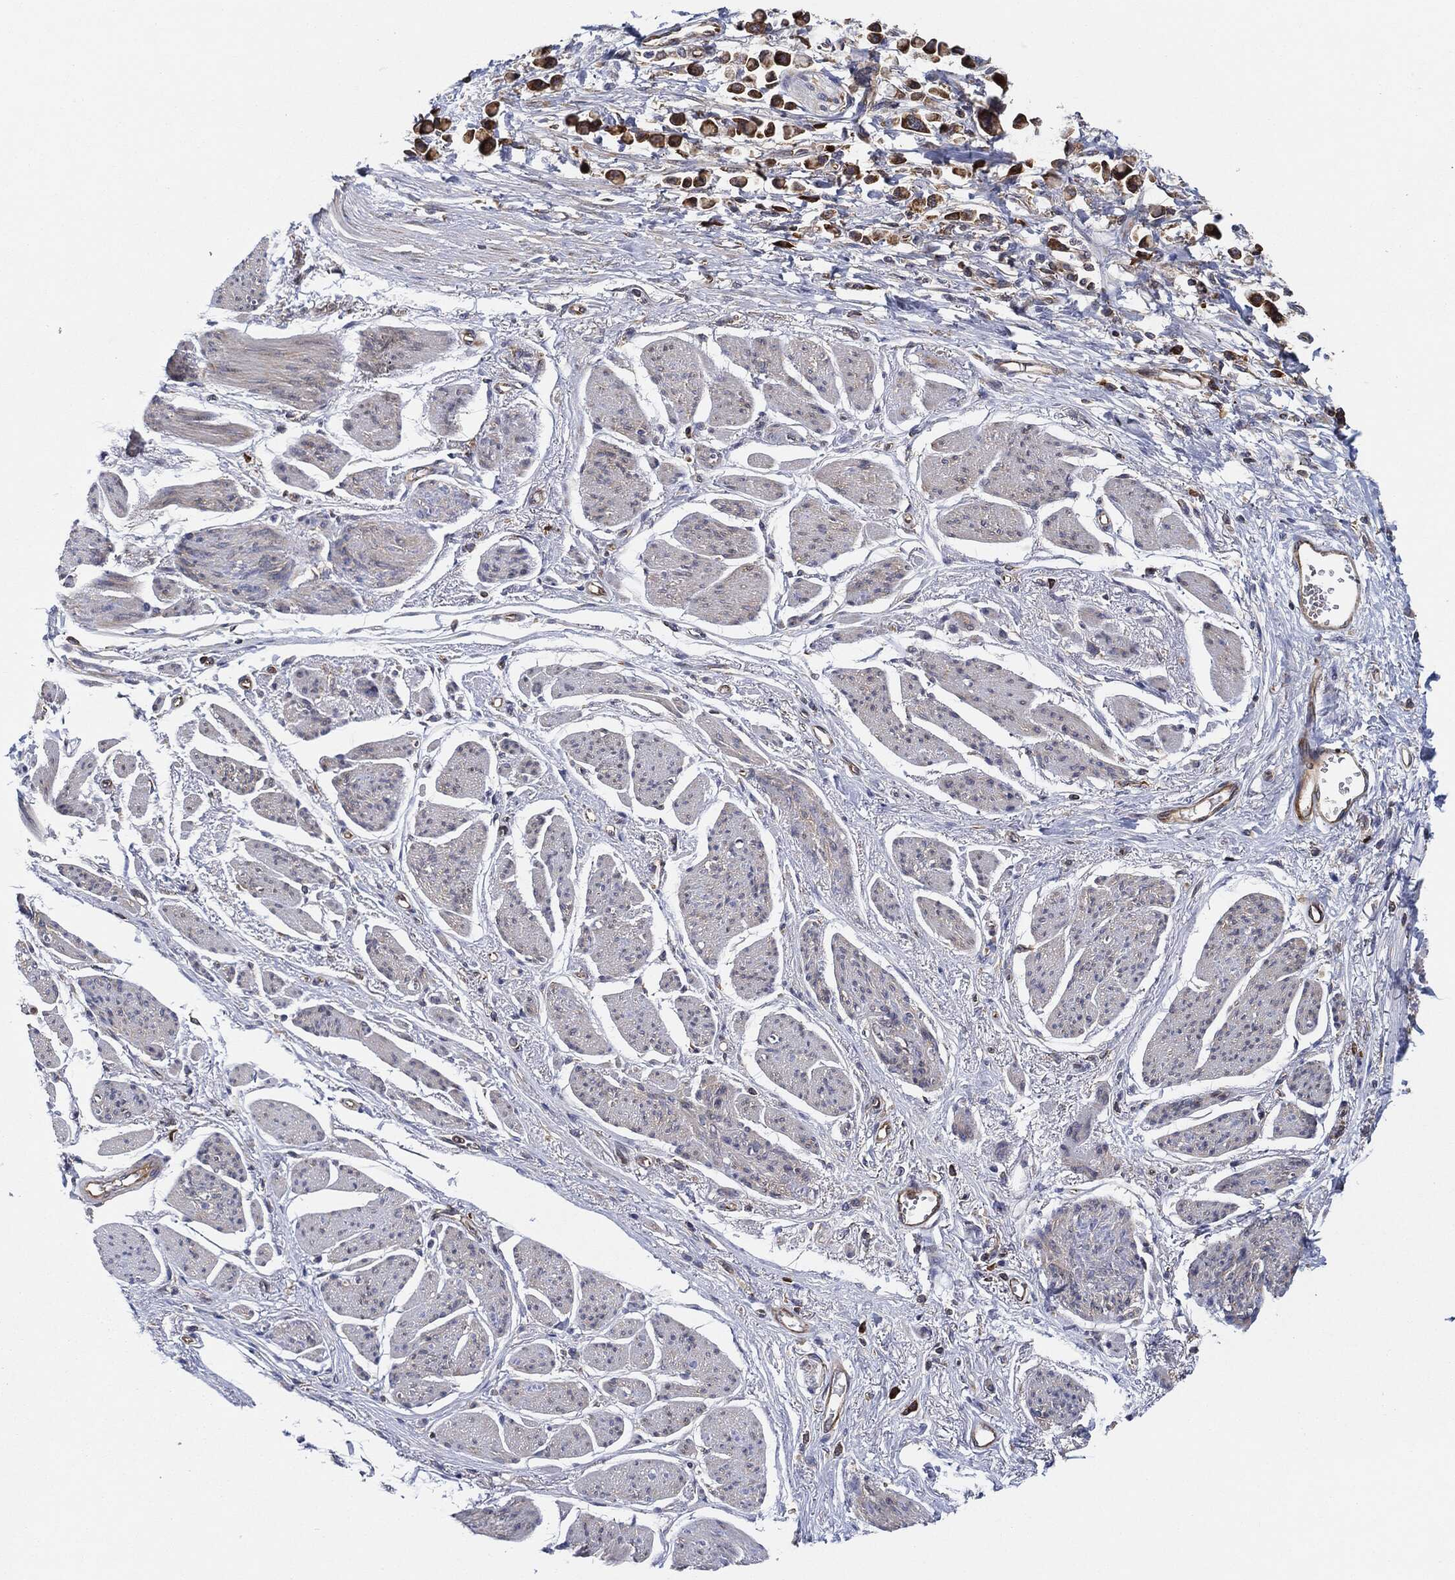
{"staining": {"intensity": "moderate", "quantity": ">75%", "location": "cytoplasmic/membranous"}, "tissue": "stomach cancer", "cell_type": "Tumor cells", "image_type": "cancer", "snomed": [{"axis": "morphology", "description": "Adenocarcinoma, NOS"}, {"axis": "topography", "description": "Stomach"}], "caption": "Tumor cells exhibit medium levels of moderate cytoplasmic/membranous staining in approximately >75% of cells in stomach cancer.", "gene": "EIF2S2", "patient": {"sex": "female", "age": 81}}